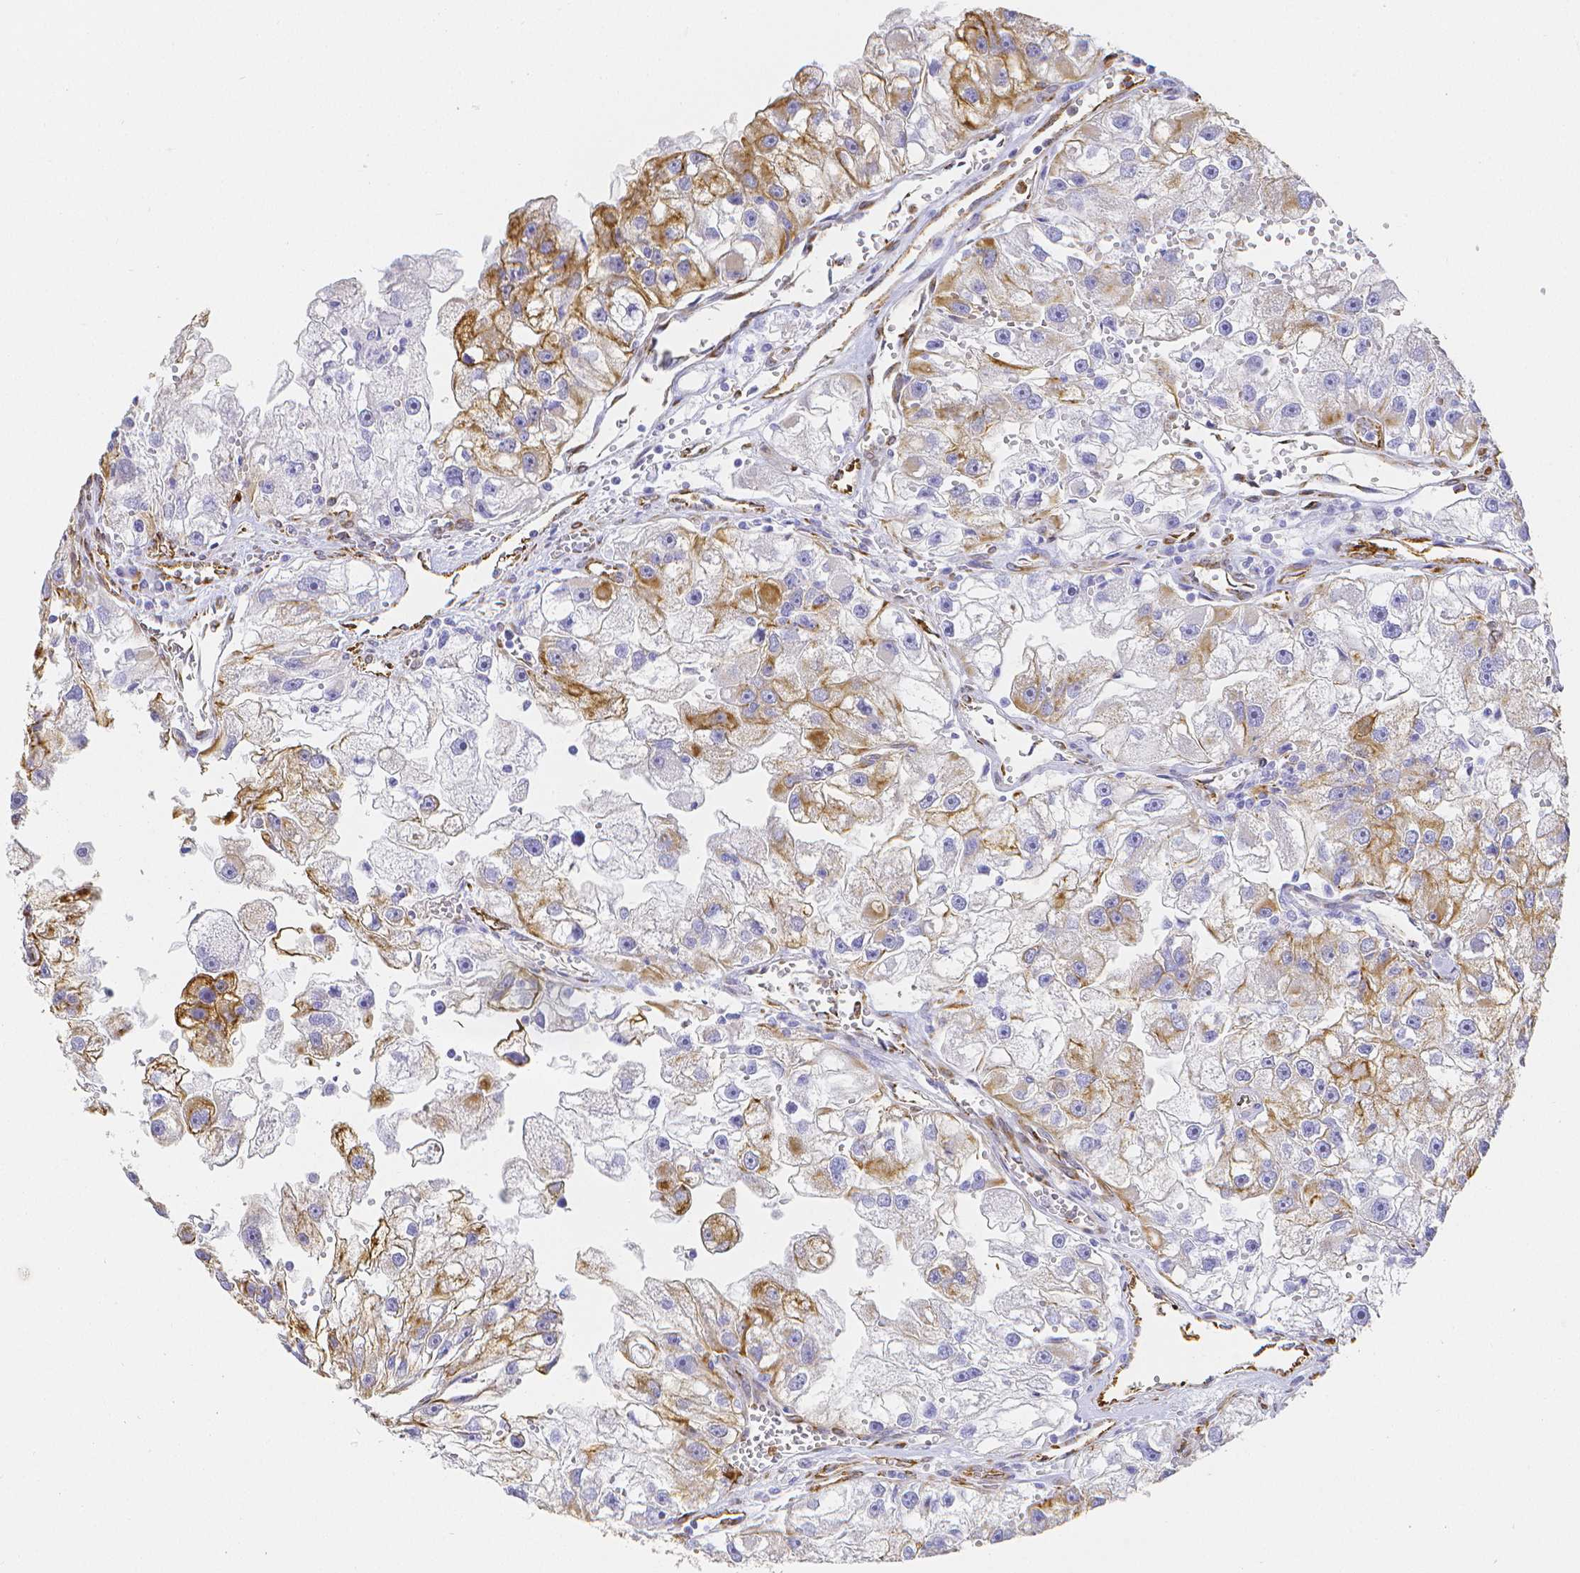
{"staining": {"intensity": "moderate", "quantity": "<25%", "location": "cytoplasmic/membranous"}, "tissue": "renal cancer", "cell_type": "Tumor cells", "image_type": "cancer", "snomed": [{"axis": "morphology", "description": "Adenocarcinoma, NOS"}, {"axis": "topography", "description": "Kidney"}], "caption": "Tumor cells reveal low levels of moderate cytoplasmic/membranous expression in approximately <25% of cells in renal cancer. The staining was performed using DAB (3,3'-diaminobenzidine) to visualize the protein expression in brown, while the nuclei were stained in blue with hematoxylin (Magnification: 20x).", "gene": "SMURF1", "patient": {"sex": "male", "age": 63}}